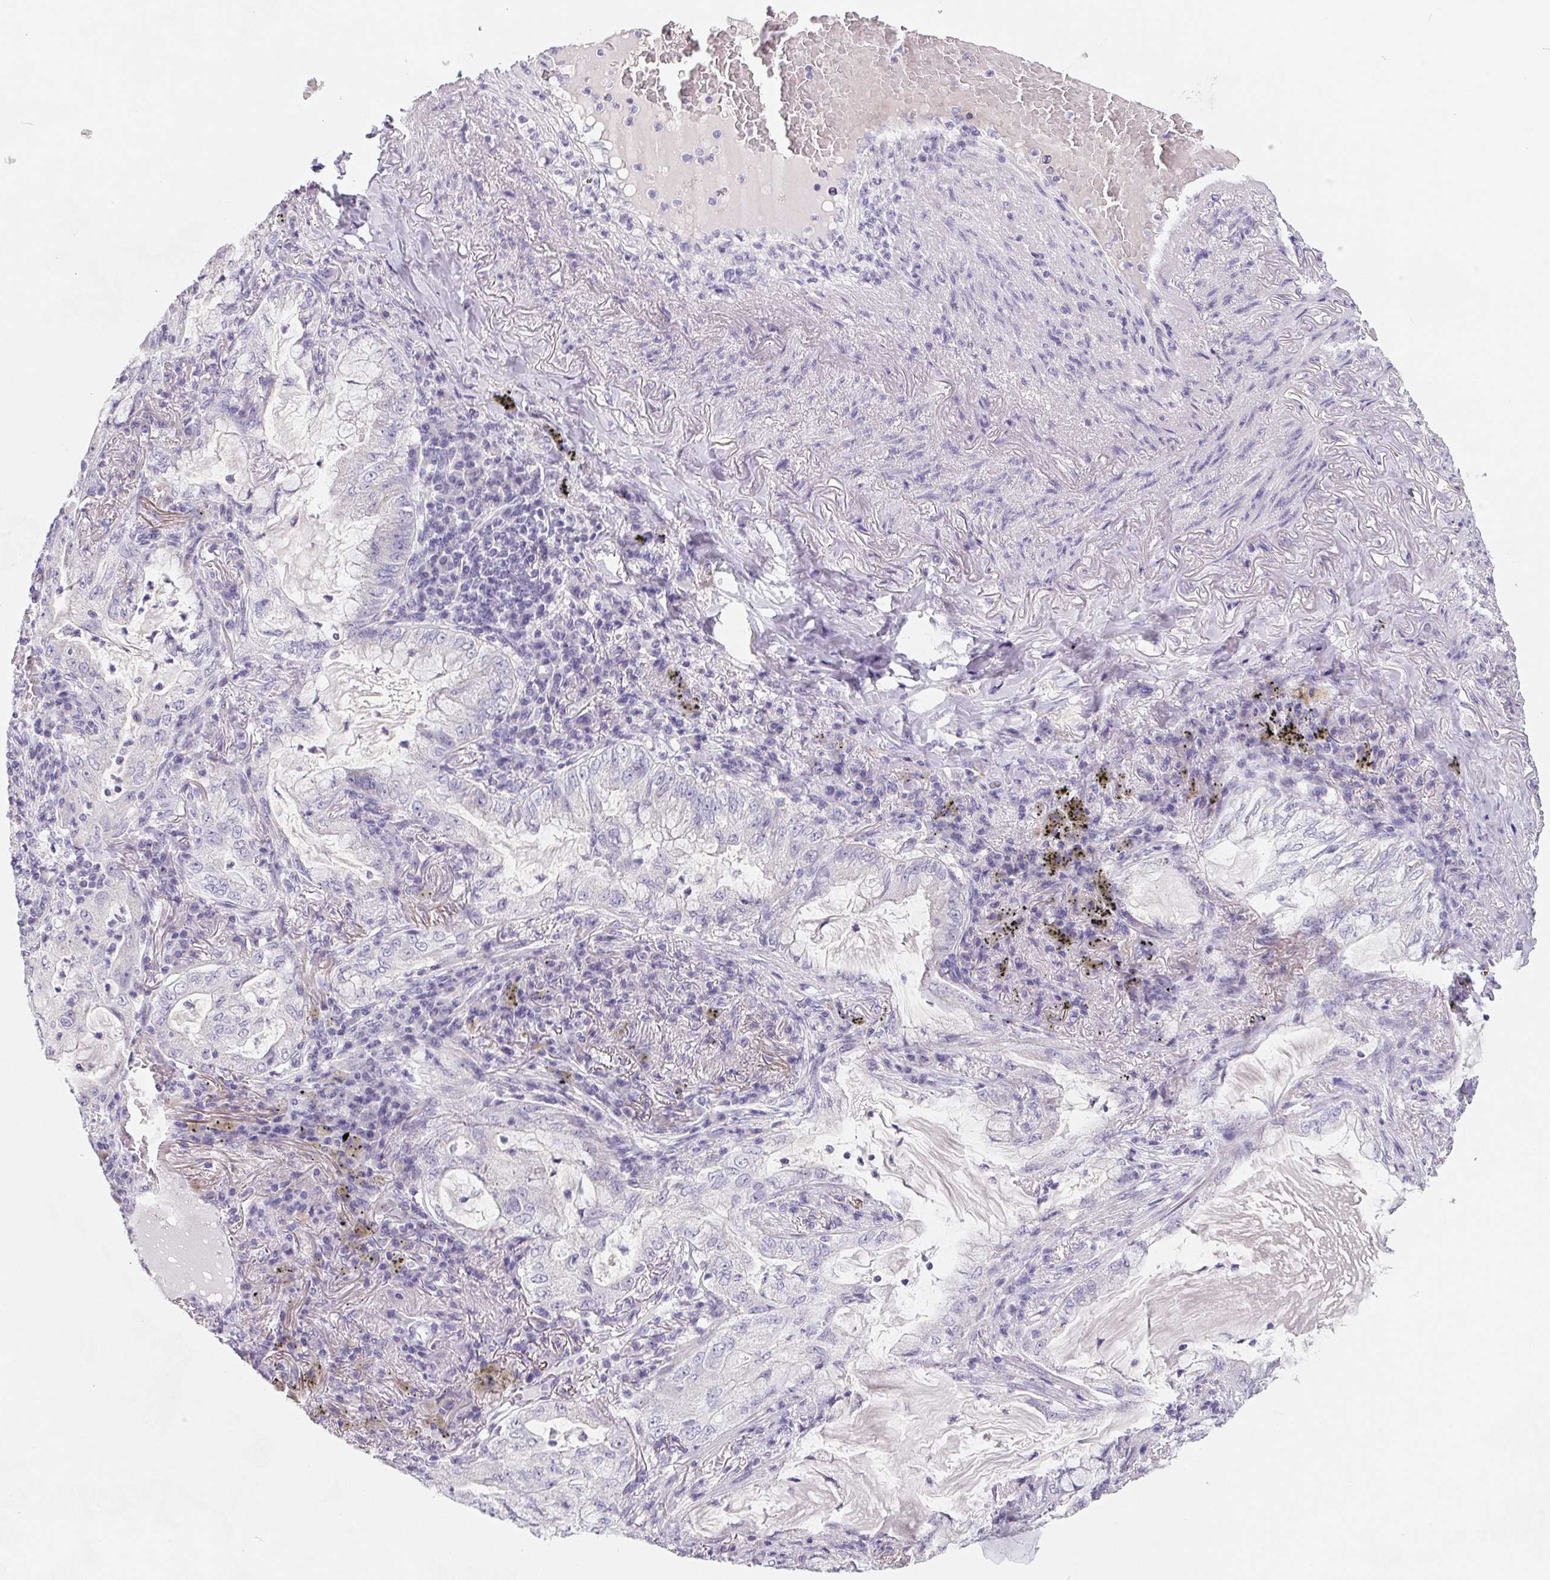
{"staining": {"intensity": "negative", "quantity": "none", "location": "none"}, "tissue": "lung cancer", "cell_type": "Tumor cells", "image_type": "cancer", "snomed": [{"axis": "morphology", "description": "Adenocarcinoma, NOS"}, {"axis": "topography", "description": "Lung"}], "caption": "An immunohistochemistry image of lung adenocarcinoma is shown. There is no staining in tumor cells of lung adenocarcinoma. Brightfield microscopy of immunohistochemistry stained with DAB (brown) and hematoxylin (blue), captured at high magnification.", "gene": "FDX1", "patient": {"sex": "female", "age": 73}}